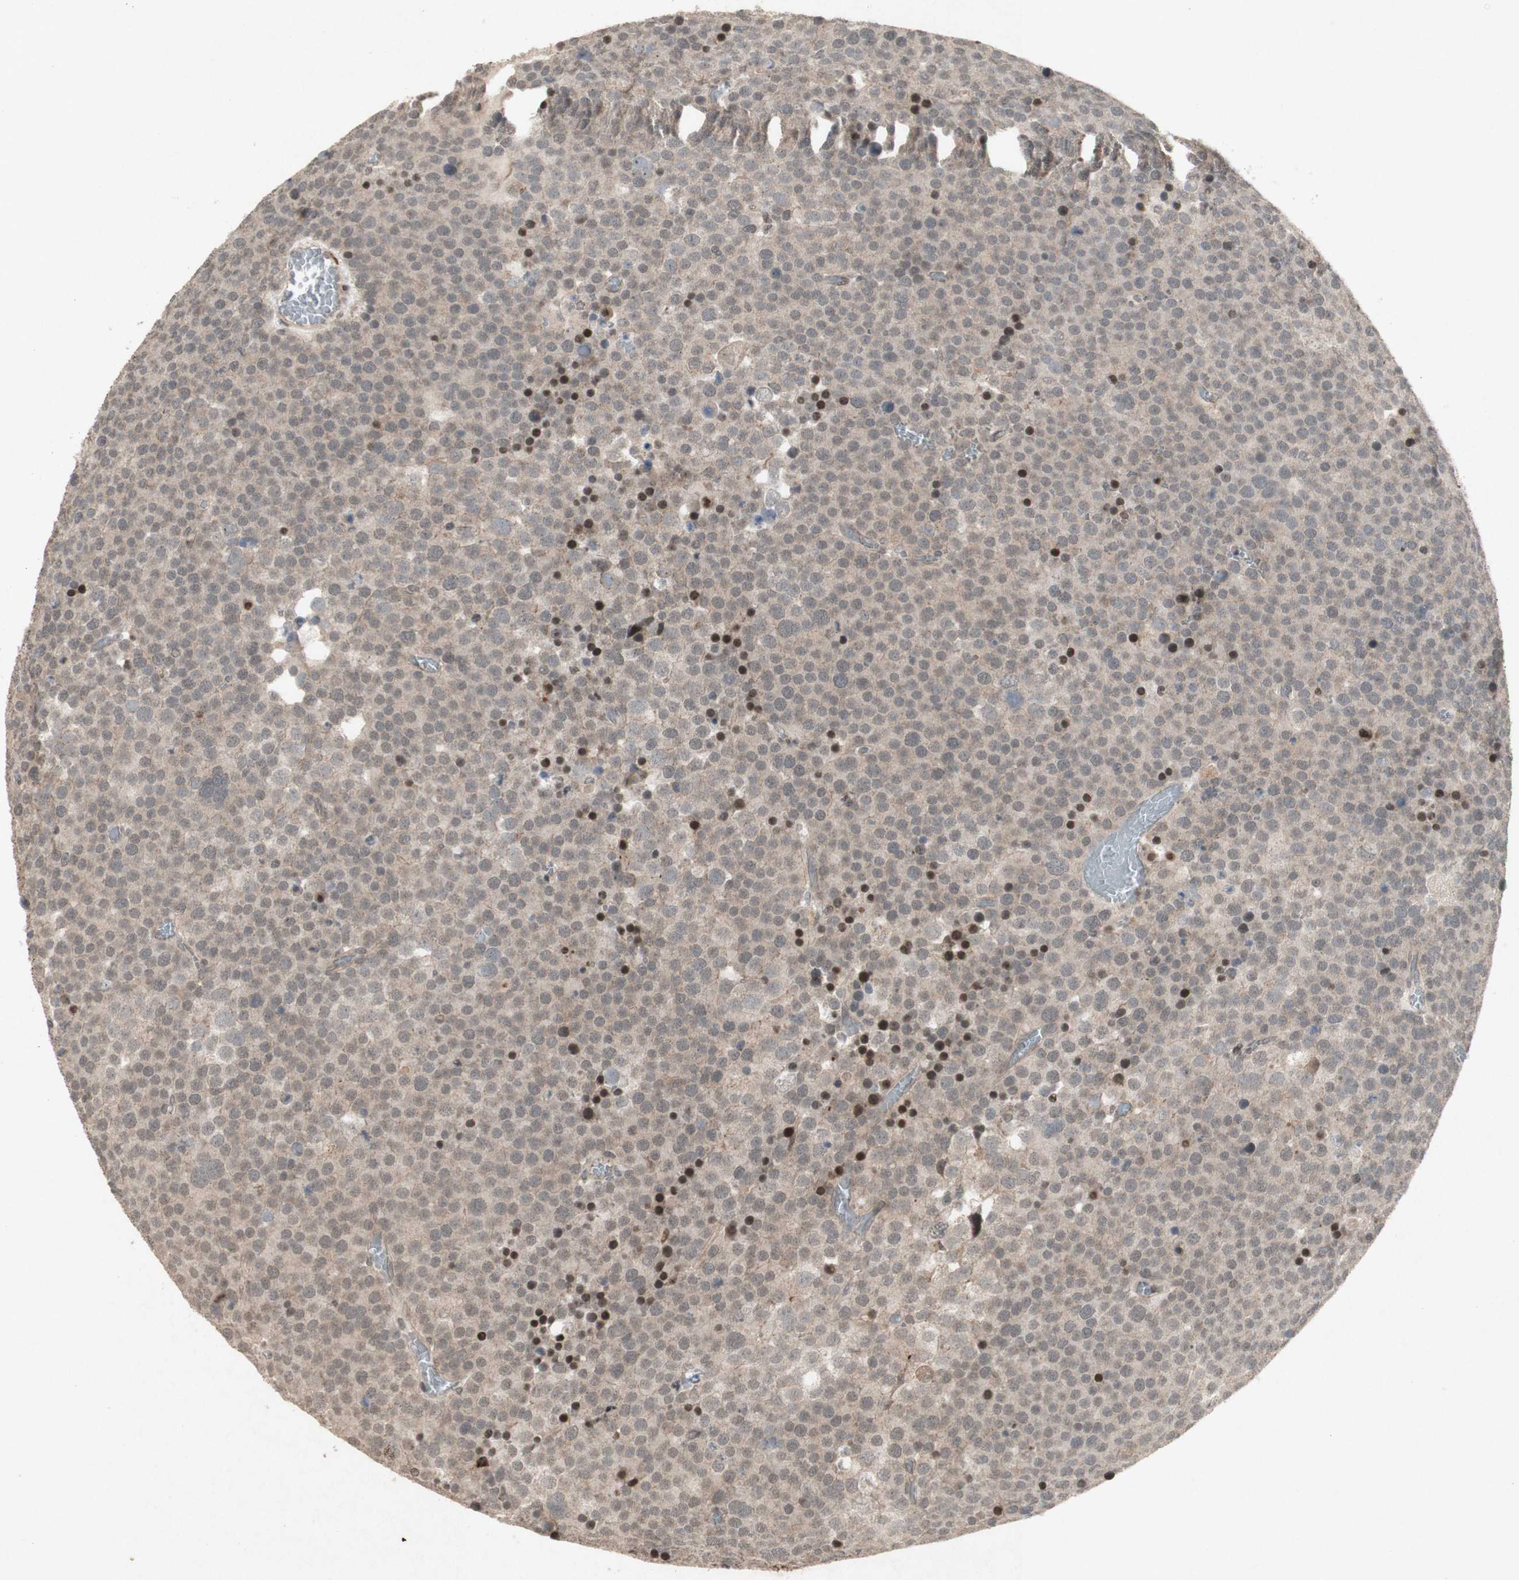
{"staining": {"intensity": "weak", "quantity": ">75%", "location": "cytoplasmic/membranous"}, "tissue": "testis cancer", "cell_type": "Tumor cells", "image_type": "cancer", "snomed": [{"axis": "morphology", "description": "Seminoma, NOS"}, {"axis": "topography", "description": "Testis"}], "caption": "DAB immunohistochemical staining of testis cancer shows weak cytoplasmic/membranous protein positivity in approximately >75% of tumor cells. (IHC, brightfield microscopy, high magnification).", "gene": "PLXNA1", "patient": {"sex": "male", "age": 71}}